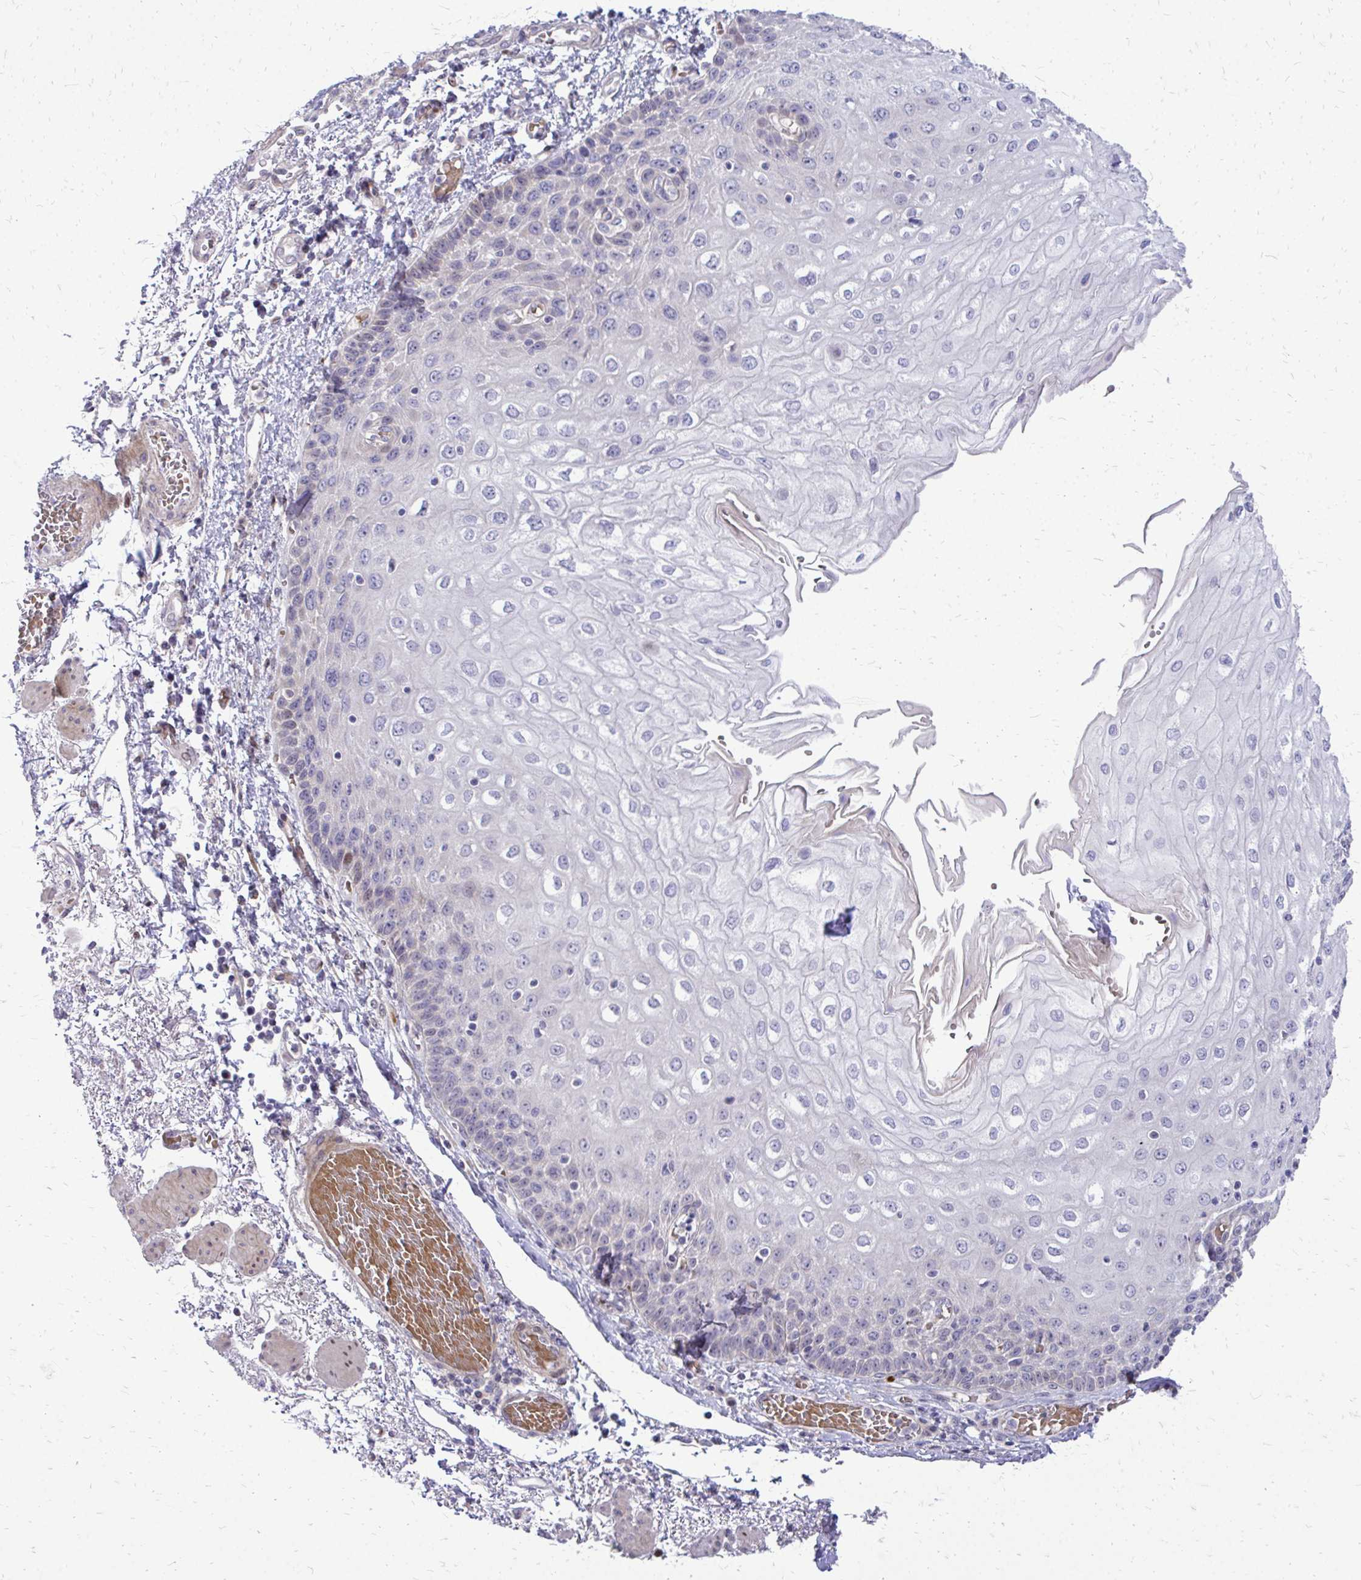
{"staining": {"intensity": "negative", "quantity": "none", "location": "none"}, "tissue": "esophagus", "cell_type": "Squamous epithelial cells", "image_type": "normal", "snomed": [{"axis": "morphology", "description": "Normal tissue, NOS"}, {"axis": "morphology", "description": "Adenocarcinoma, NOS"}, {"axis": "topography", "description": "Esophagus"}], "caption": "This is an immunohistochemistry (IHC) histopathology image of unremarkable human esophagus. There is no expression in squamous epithelial cells.", "gene": "PPDPFL", "patient": {"sex": "male", "age": 81}}